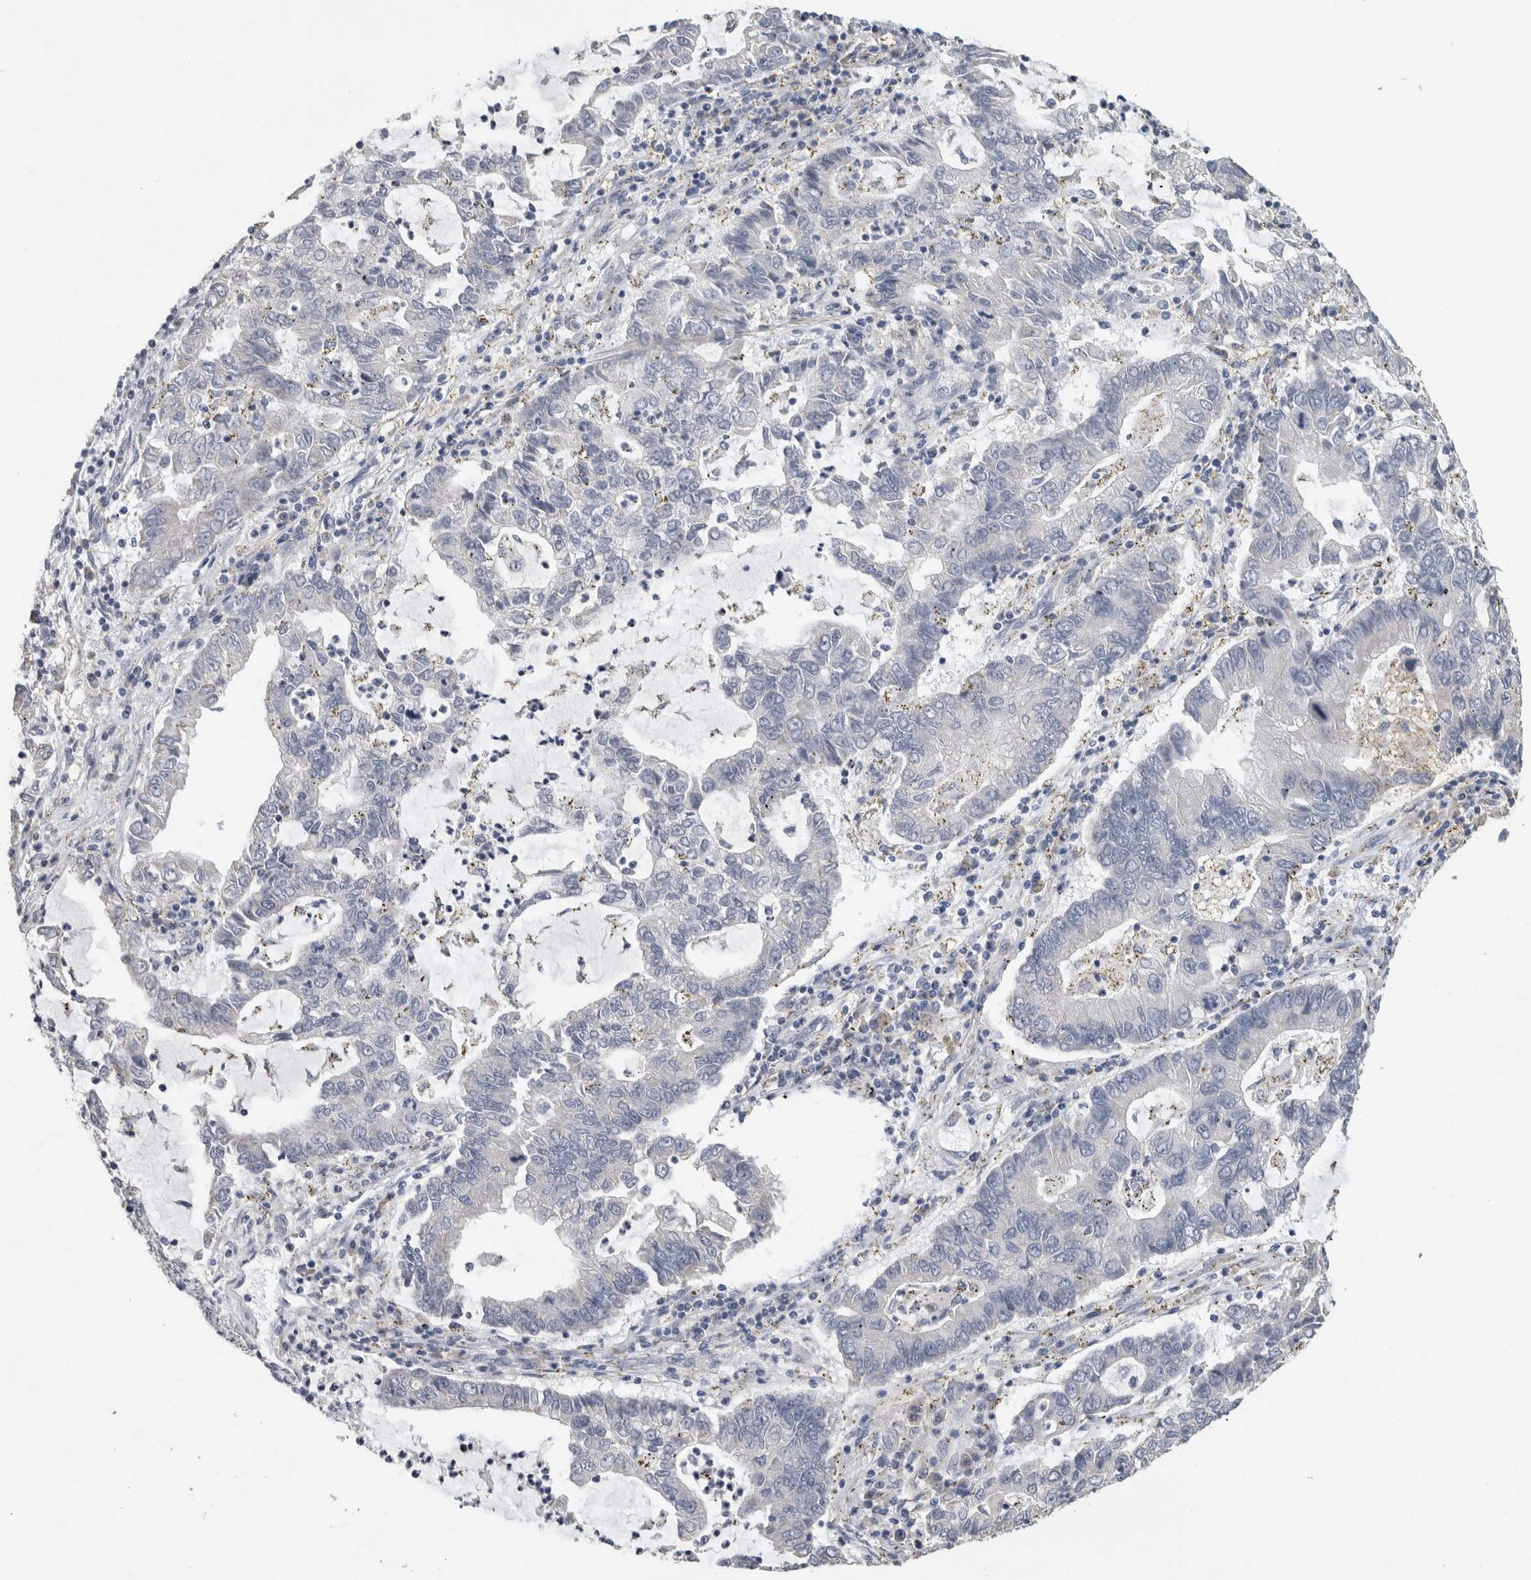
{"staining": {"intensity": "negative", "quantity": "none", "location": "none"}, "tissue": "lung cancer", "cell_type": "Tumor cells", "image_type": "cancer", "snomed": [{"axis": "morphology", "description": "Adenocarcinoma, NOS"}, {"axis": "topography", "description": "Lung"}], "caption": "This is an immunohistochemistry (IHC) micrograph of lung cancer. There is no staining in tumor cells.", "gene": "NEFM", "patient": {"sex": "female", "age": 51}}